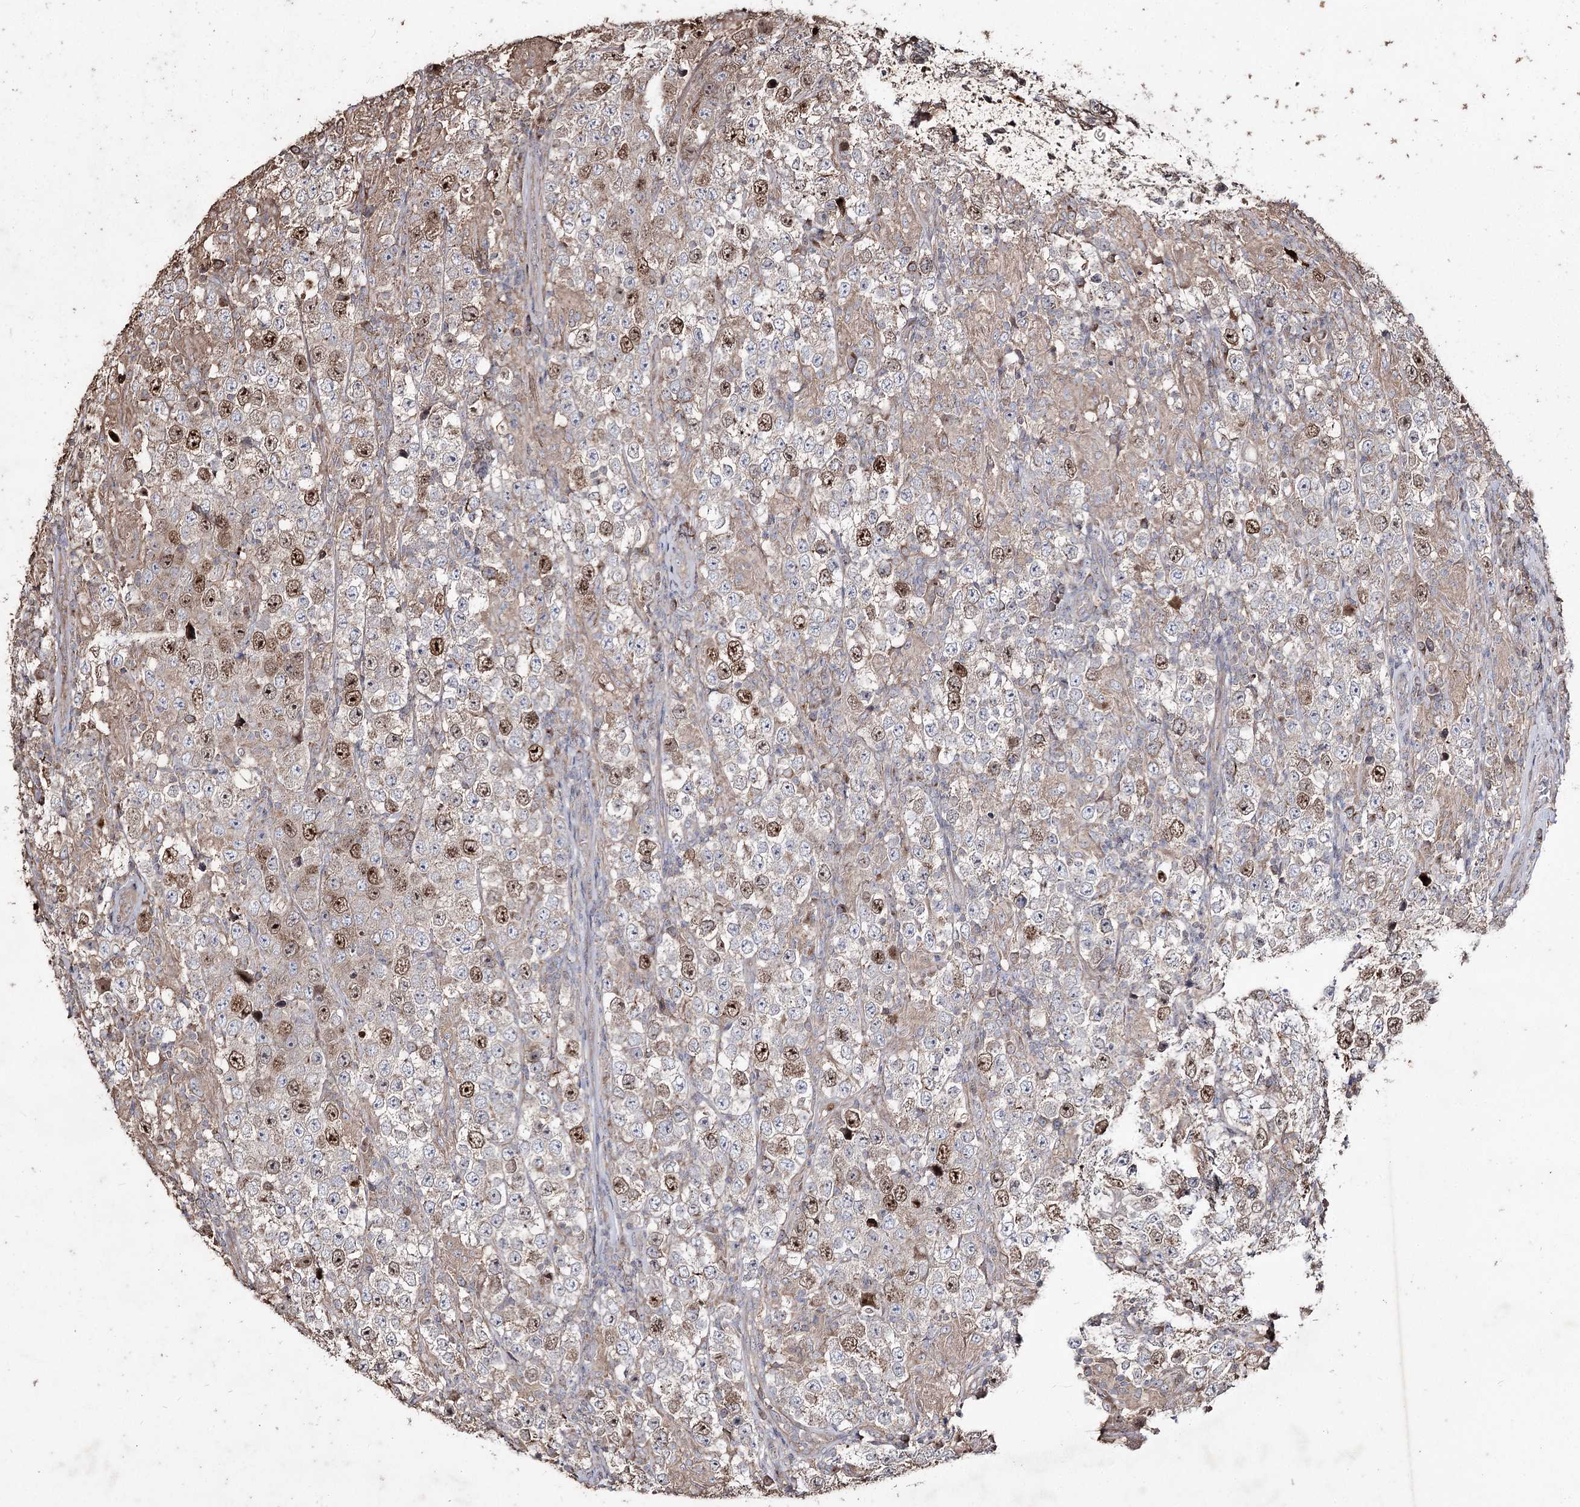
{"staining": {"intensity": "moderate", "quantity": "25%-75%", "location": "nuclear"}, "tissue": "testis cancer", "cell_type": "Tumor cells", "image_type": "cancer", "snomed": [{"axis": "morphology", "description": "Normal tissue, NOS"}, {"axis": "morphology", "description": "Urothelial carcinoma, High grade"}, {"axis": "morphology", "description": "Seminoma, NOS"}, {"axis": "morphology", "description": "Carcinoma, Embryonal, NOS"}, {"axis": "topography", "description": "Urinary bladder"}, {"axis": "topography", "description": "Testis"}], "caption": "IHC micrograph of seminoma (testis) stained for a protein (brown), which displays medium levels of moderate nuclear positivity in about 25%-75% of tumor cells.", "gene": "PRC1", "patient": {"sex": "male", "age": 41}}